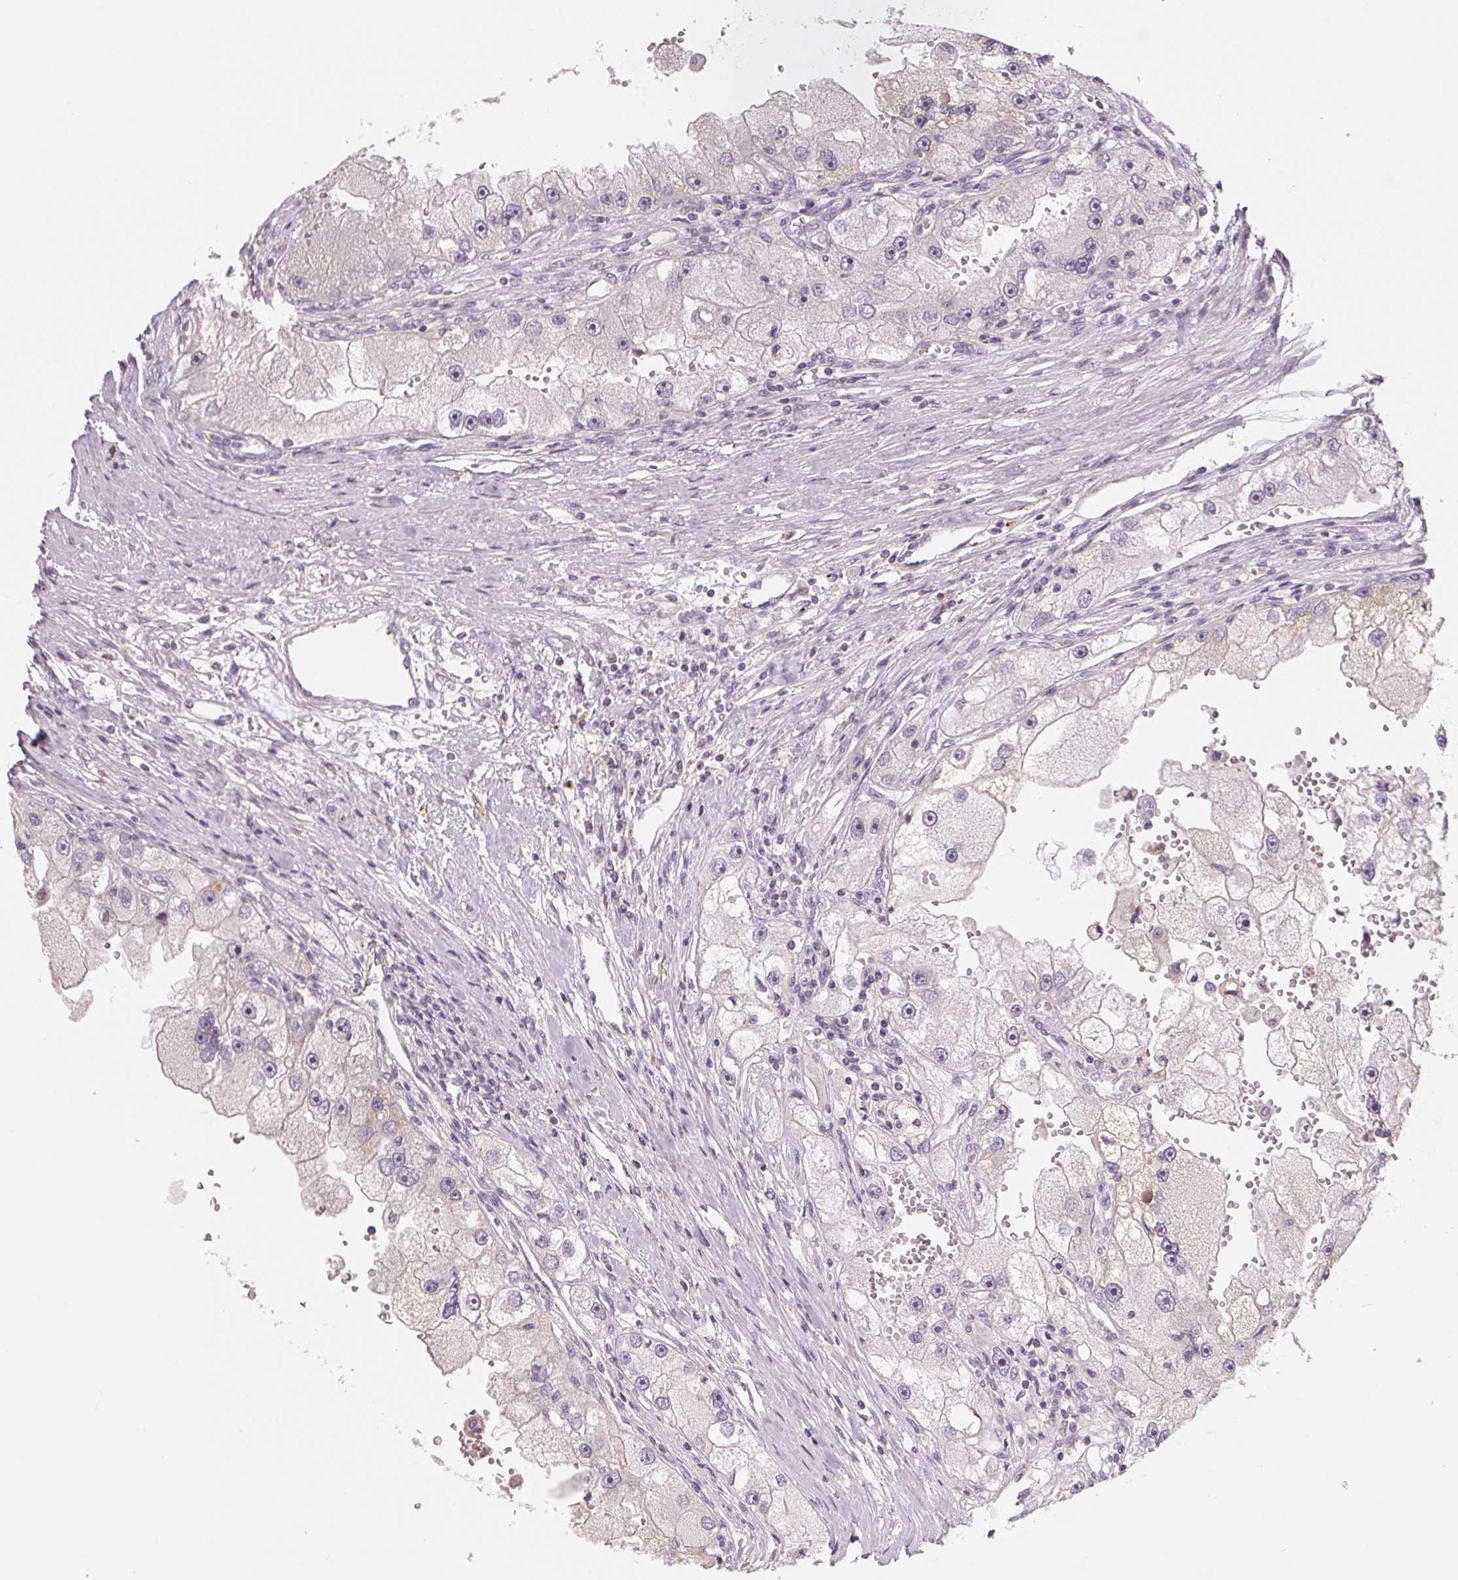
{"staining": {"intensity": "negative", "quantity": "none", "location": "none"}, "tissue": "renal cancer", "cell_type": "Tumor cells", "image_type": "cancer", "snomed": [{"axis": "morphology", "description": "Adenocarcinoma, NOS"}, {"axis": "topography", "description": "Kidney"}], "caption": "A high-resolution photomicrograph shows IHC staining of renal cancer (adenocarcinoma), which demonstrates no significant expression in tumor cells.", "gene": "AQP8", "patient": {"sex": "male", "age": 63}}